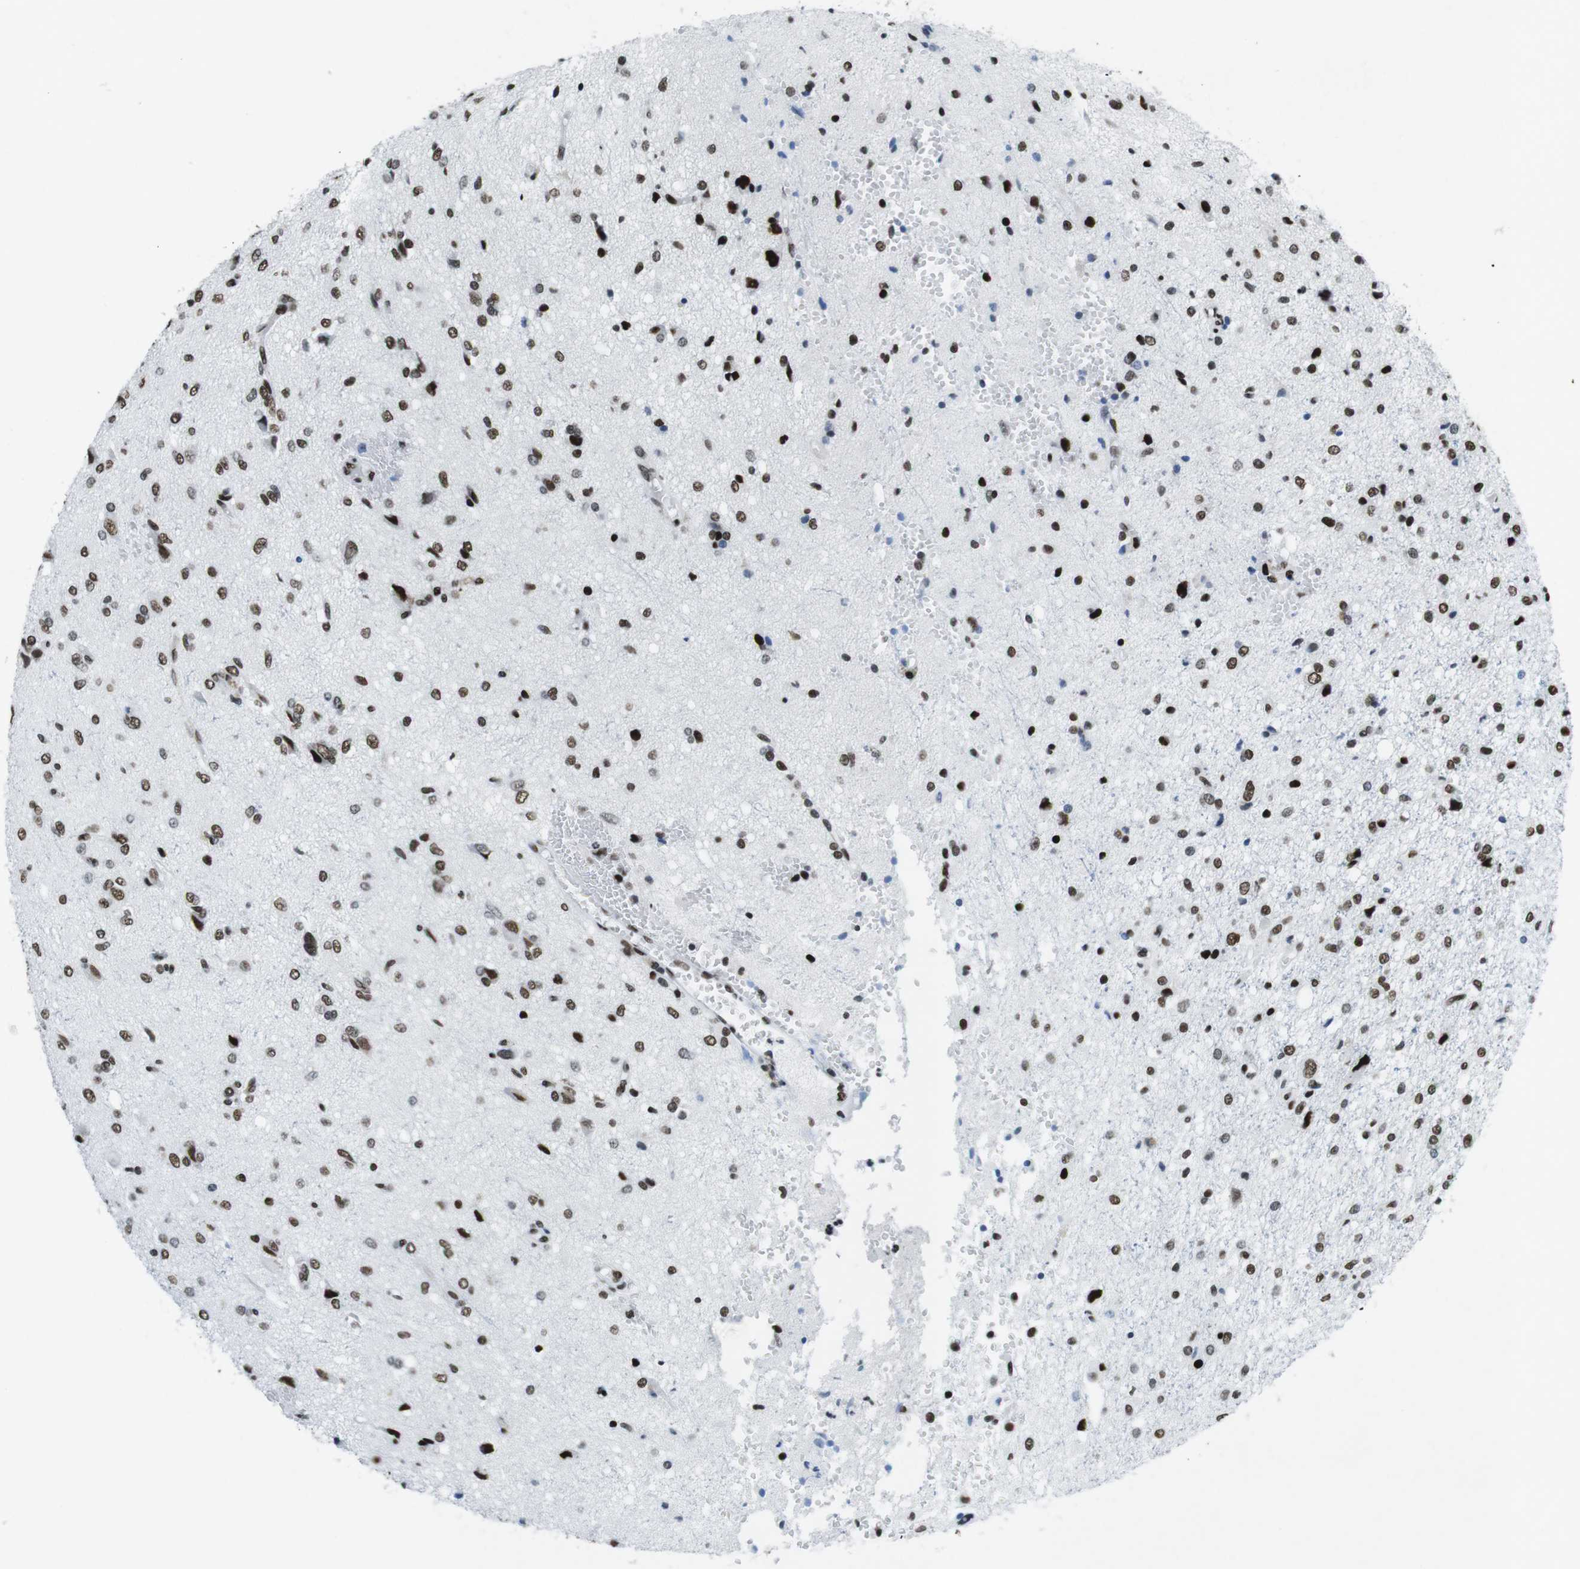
{"staining": {"intensity": "strong", "quantity": ">75%", "location": "nuclear"}, "tissue": "glioma", "cell_type": "Tumor cells", "image_type": "cancer", "snomed": [{"axis": "morphology", "description": "Glioma, malignant, High grade"}, {"axis": "topography", "description": "Brain"}], "caption": "Protein analysis of malignant glioma (high-grade) tissue exhibits strong nuclear expression in about >75% of tumor cells.", "gene": "CITED2", "patient": {"sex": "female", "age": 59}}